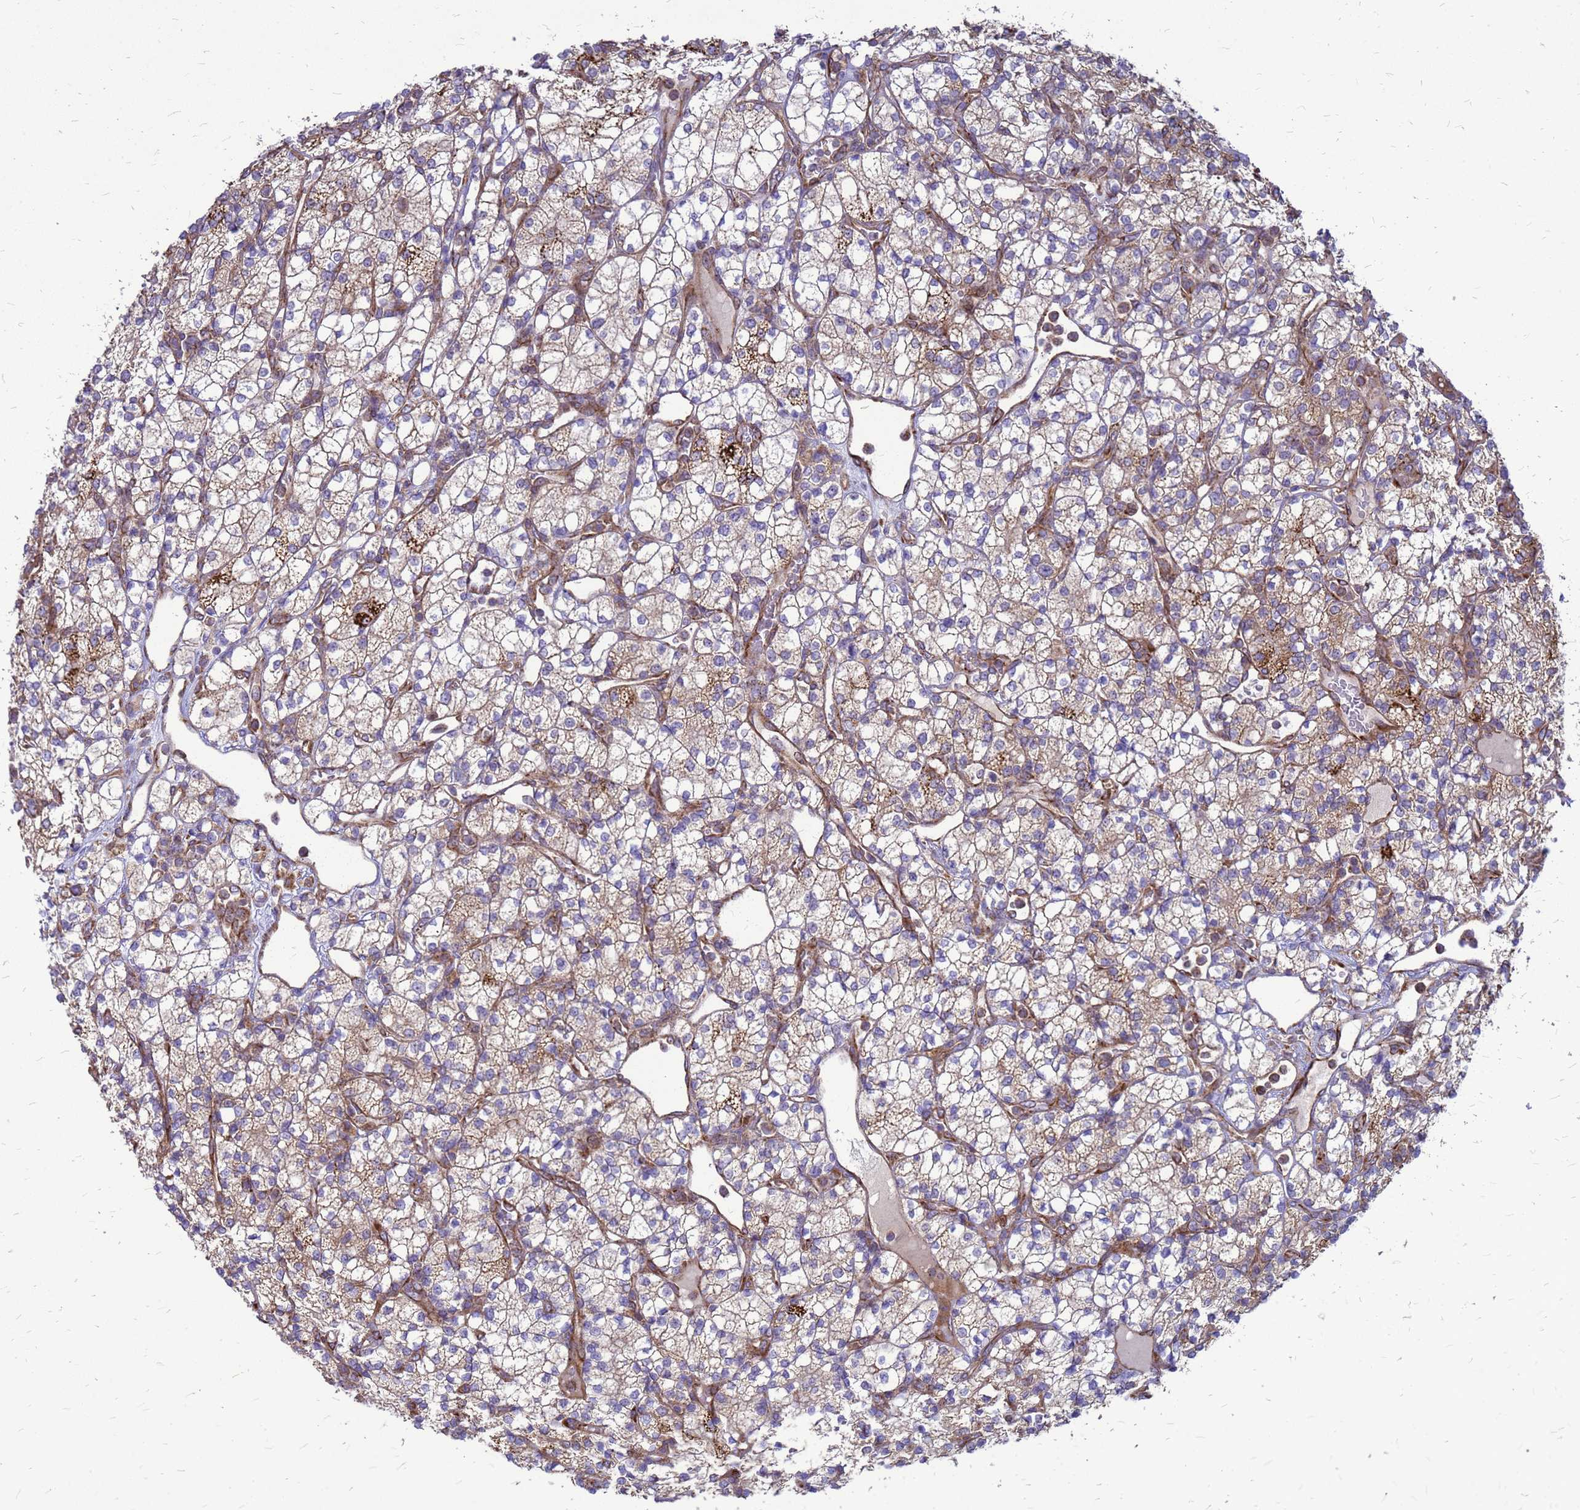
{"staining": {"intensity": "moderate", "quantity": "25%-75%", "location": "cytoplasmic/membranous"}, "tissue": "renal cancer", "cell_type": "Tumor cells", "image_type": "cancer", "snomed": [{"axis": "morphology", "description": "Adenocarcinoma, NOS"}, {"axis": "topography", "description": "Kidney"}], "caption": "A high-resolution image shows immunohistochemistry staining of adenocarcinoma (renal), which exhibits moderate cytoplasmic/membranous expression in about 25%-75% of tumor cells.", "gene": "FSTL4", "patient": {"sex": "male", "age": 77}}